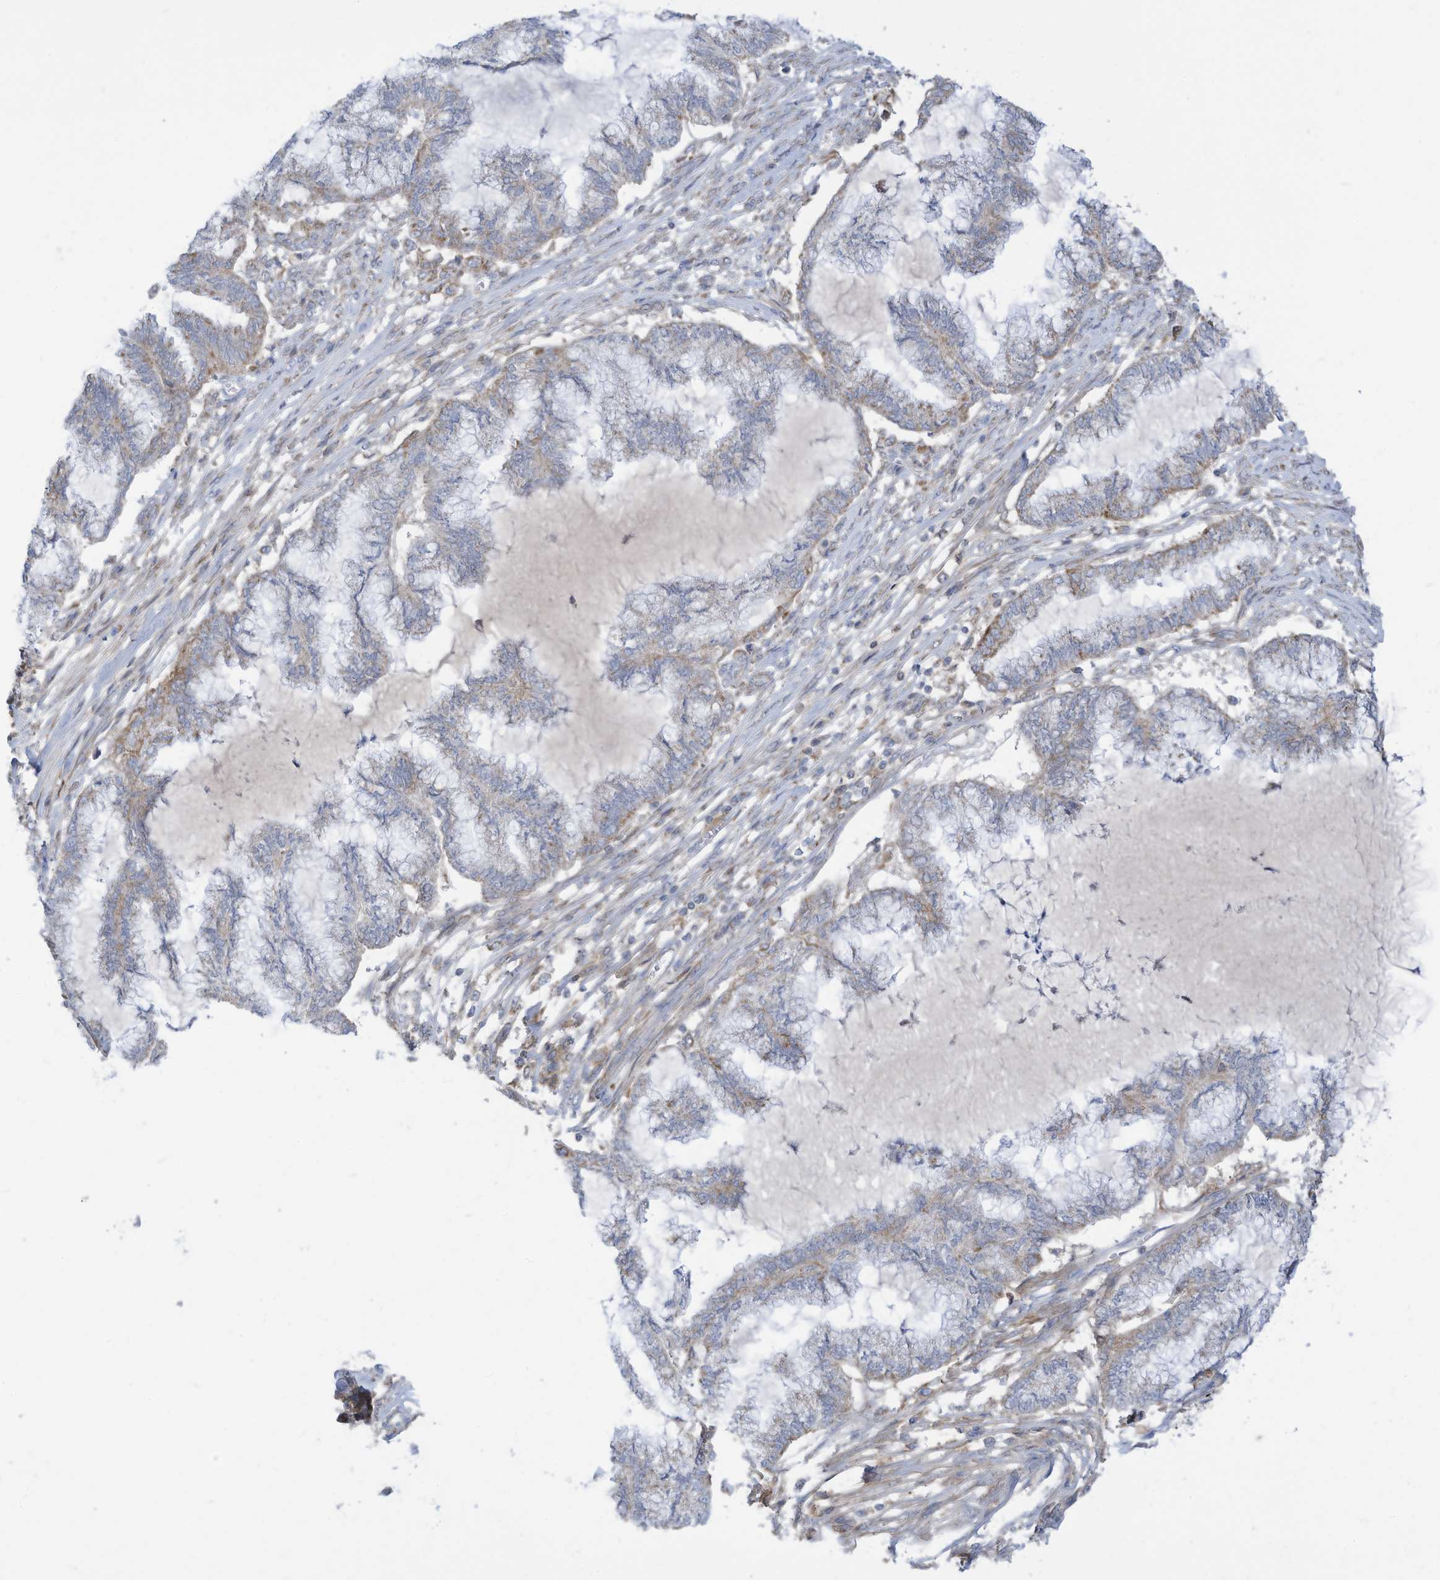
{"staining": {"intensity": "weak", "quantity": "25%-75%", "location": "cytoplasmic/membranous"}, "tissue": "endometrial cancer", "cell_type": "Tumor cells", "image_type": "cancer", "snomed": [{"axis": "morphology", "description": "Adenocarcinoma, NOS"}, {"axis": "topography", "description": "Endometrium"}], "caption": "Weak cytoplasmic/membranous expression for a protein is seen in approximately 25%-75% of tumor cells of endometrial adenocarcinoma using immunohistochemistry (IHC).", "gene": "NLN", "patient": {"sex": "female", "age": 86}}